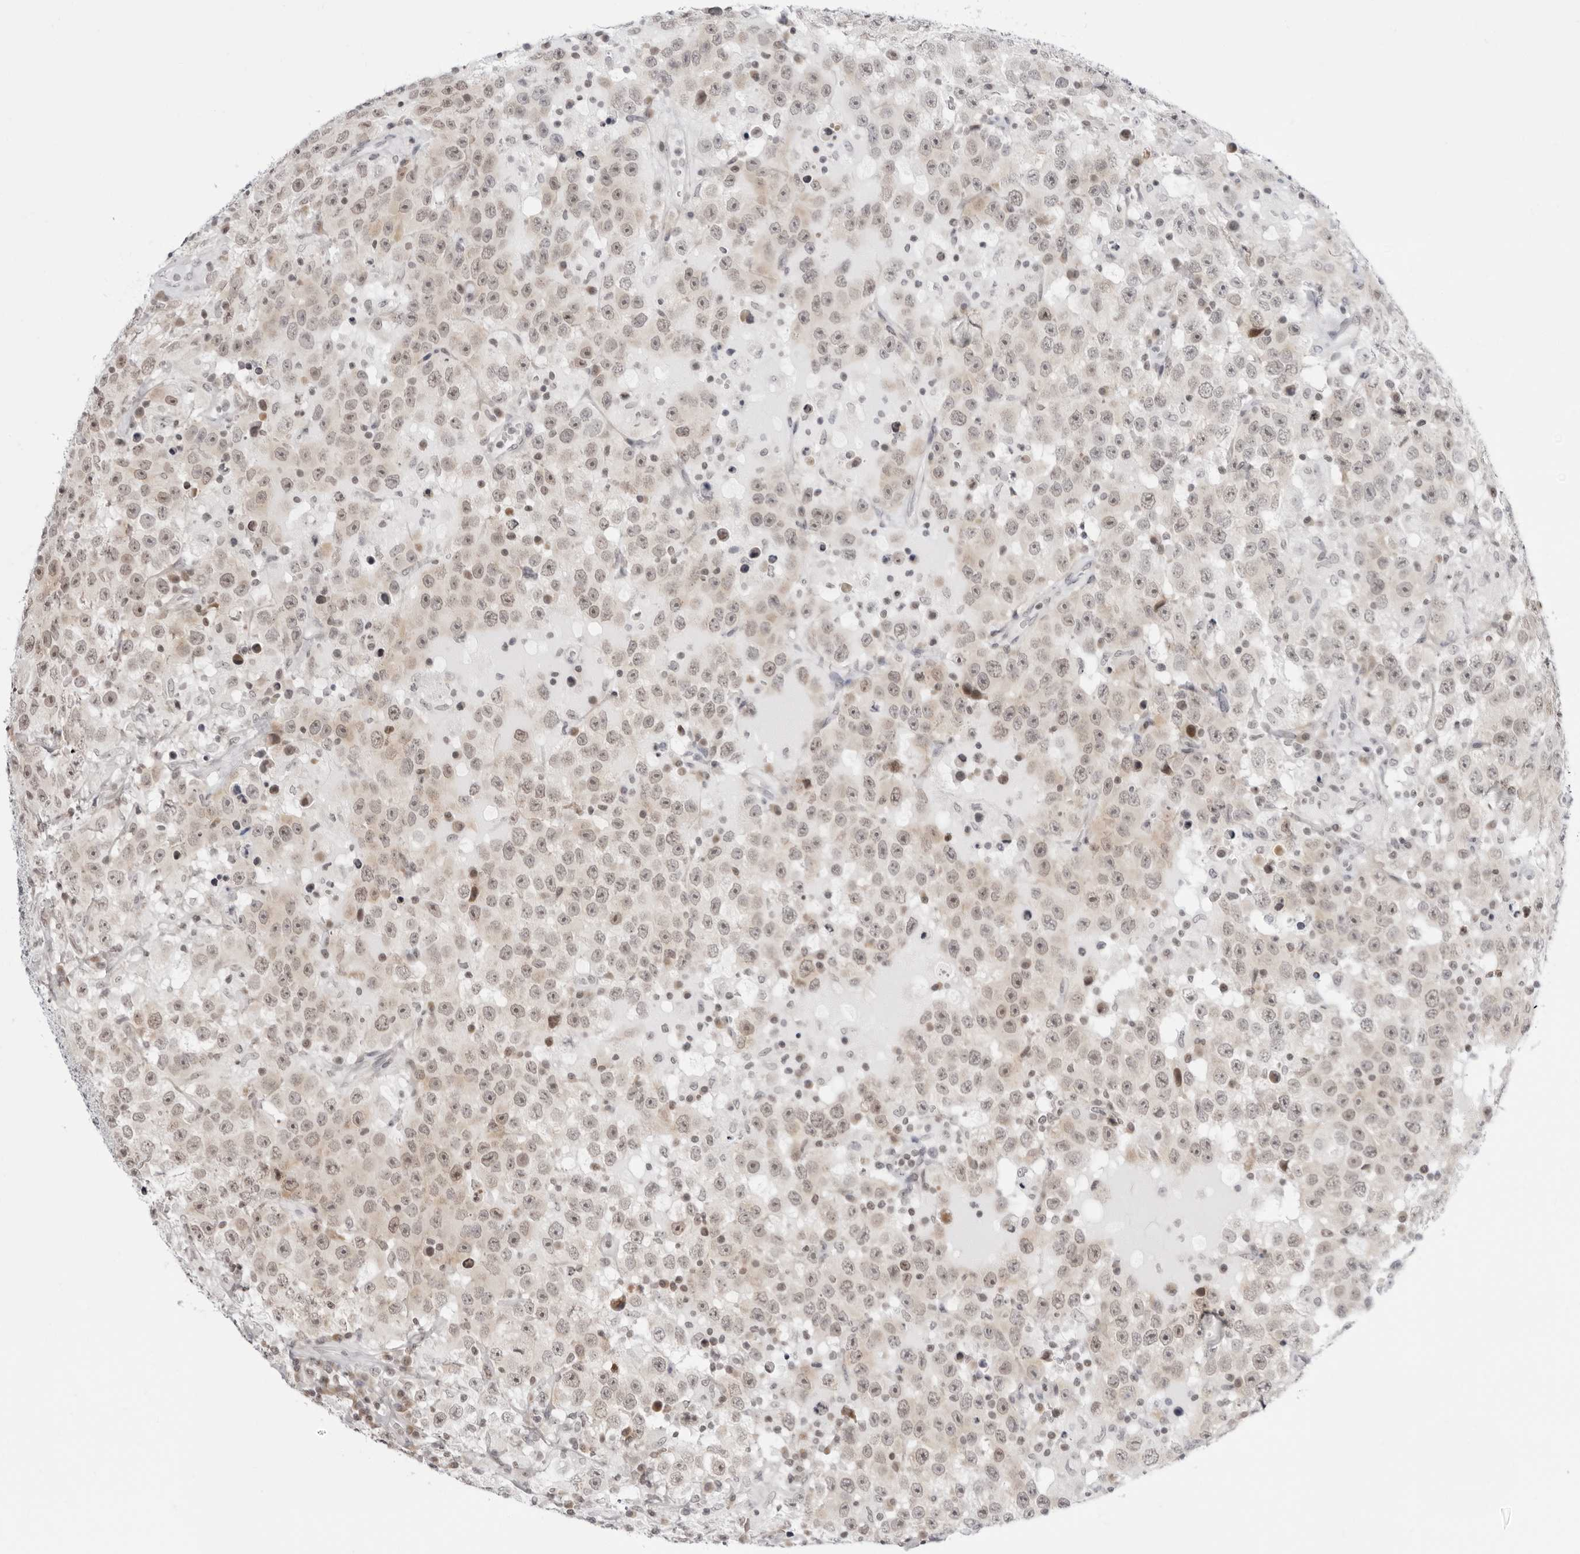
{"staining": {"intensity": "weak", "quantity": "25%-75%", "location": "cytoplasmic/membranous,nuclear"}, "tissue": "testis cancer", "cell_type": "Tumor cells", "image_type": "cancer", "snomed": [{"axis": "morphology", "description": "Seminoma, NOS"}, {"axis": "topography", "description": "Testis"}], "caption": "This image displays immunohistochemistry (IHC) staining of human testis seminoma, with low weak cytoplasmic/membranous and nuclear staining in about 25%-75% of tumor cells.", "gene": "PPP2R5C", "patient": {"sex": "male", "age": 41}}